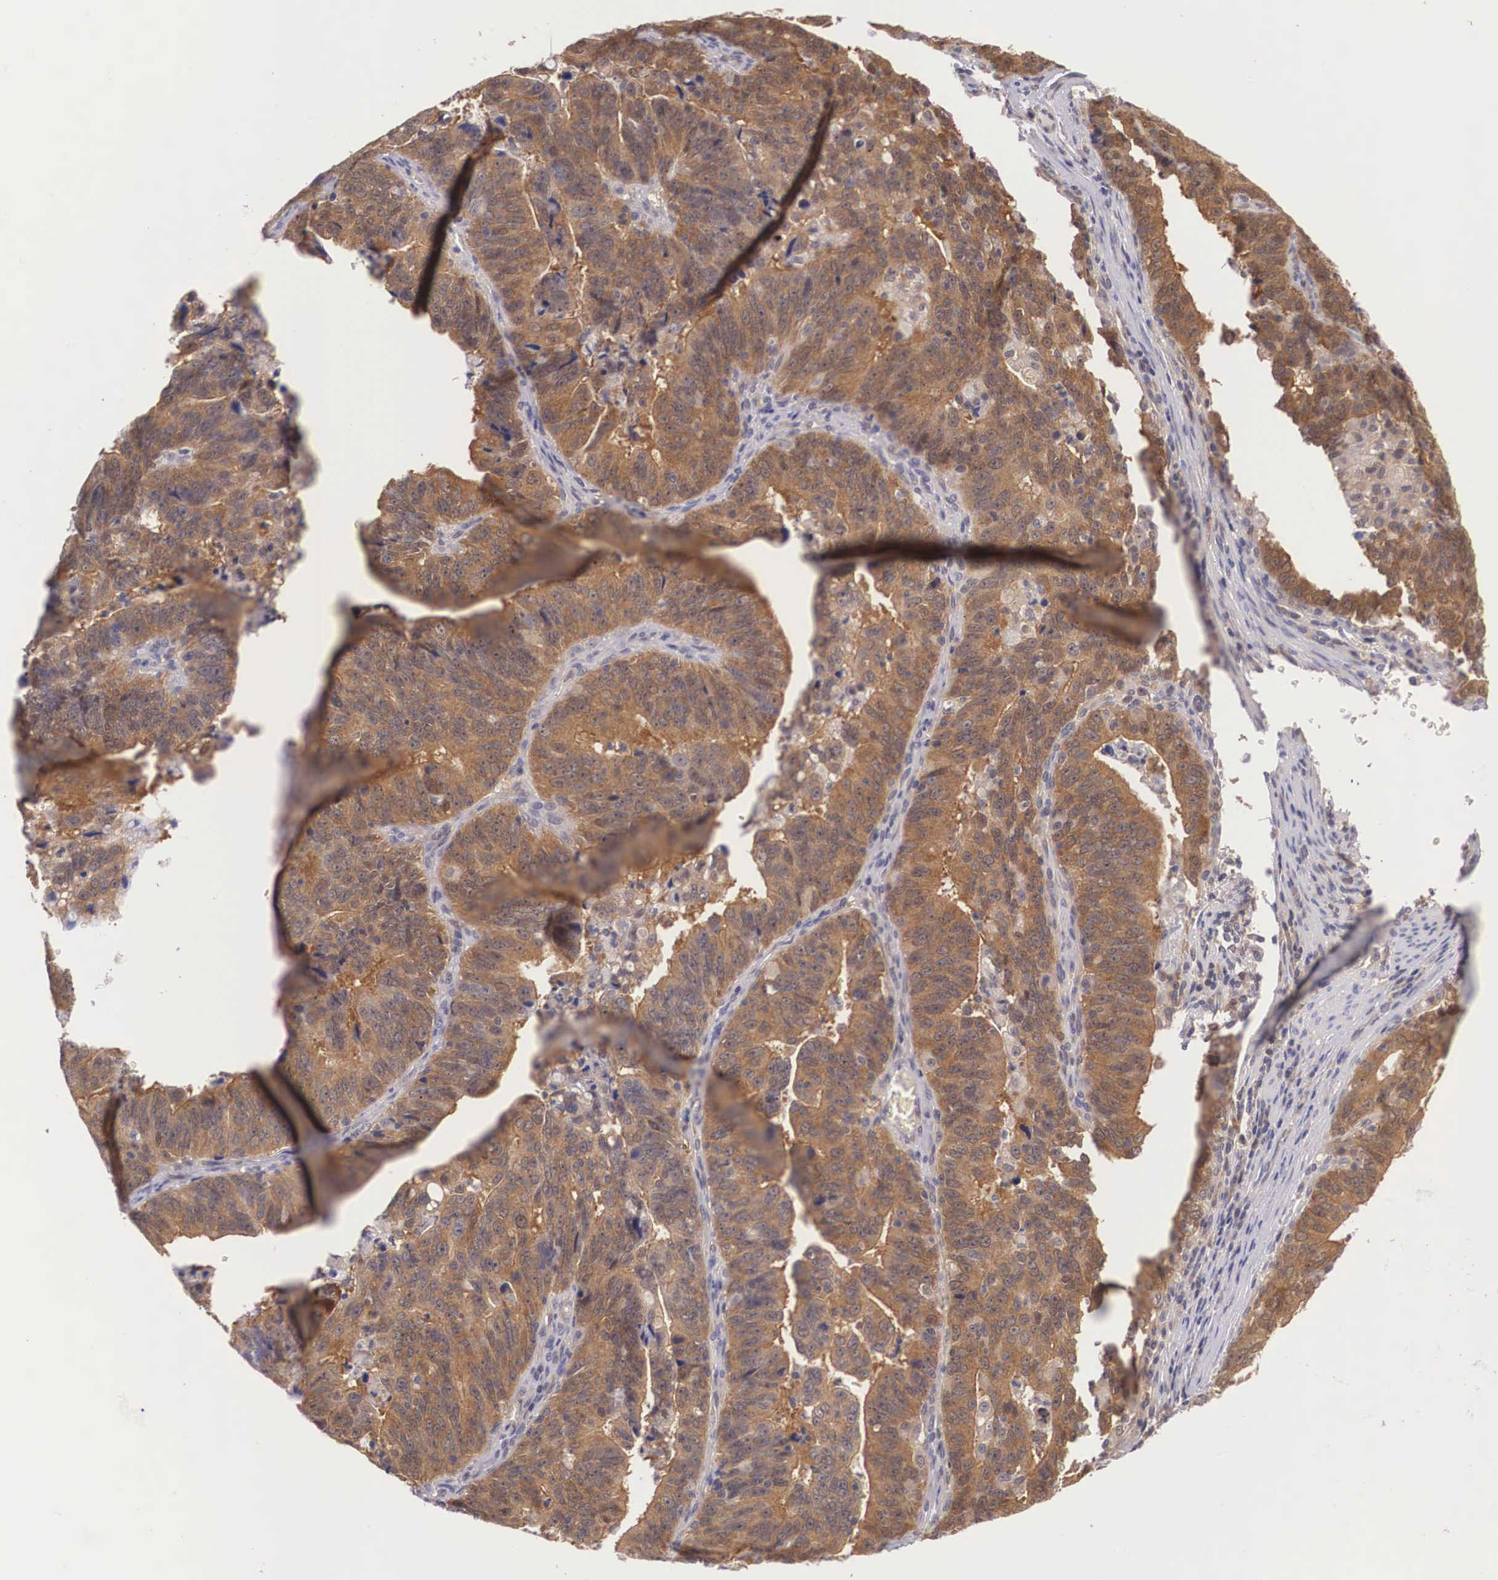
{"staining": {"intensity": "strong", "quantity": ">75%", "location": "cytoplasmic/membranous"}, "tissue": "stomach cancer", "cell_type": "Tumor cells", "image_type": "cancer", "snomed": [{"axis": "morphology", "description": "Adenocarcinoma, NOS"}, {"axis": "topography", "description": "Stomach, upper"}], "caption": "Immunohistochemistry (IHC) of human adenocarcinoma (stomach) reveals high levels of strong cytoplasmic/membranous expression in about >75% of tumor cells.", "gene": "IGBP1", "patient": {"sex": "female", "age": 50}}